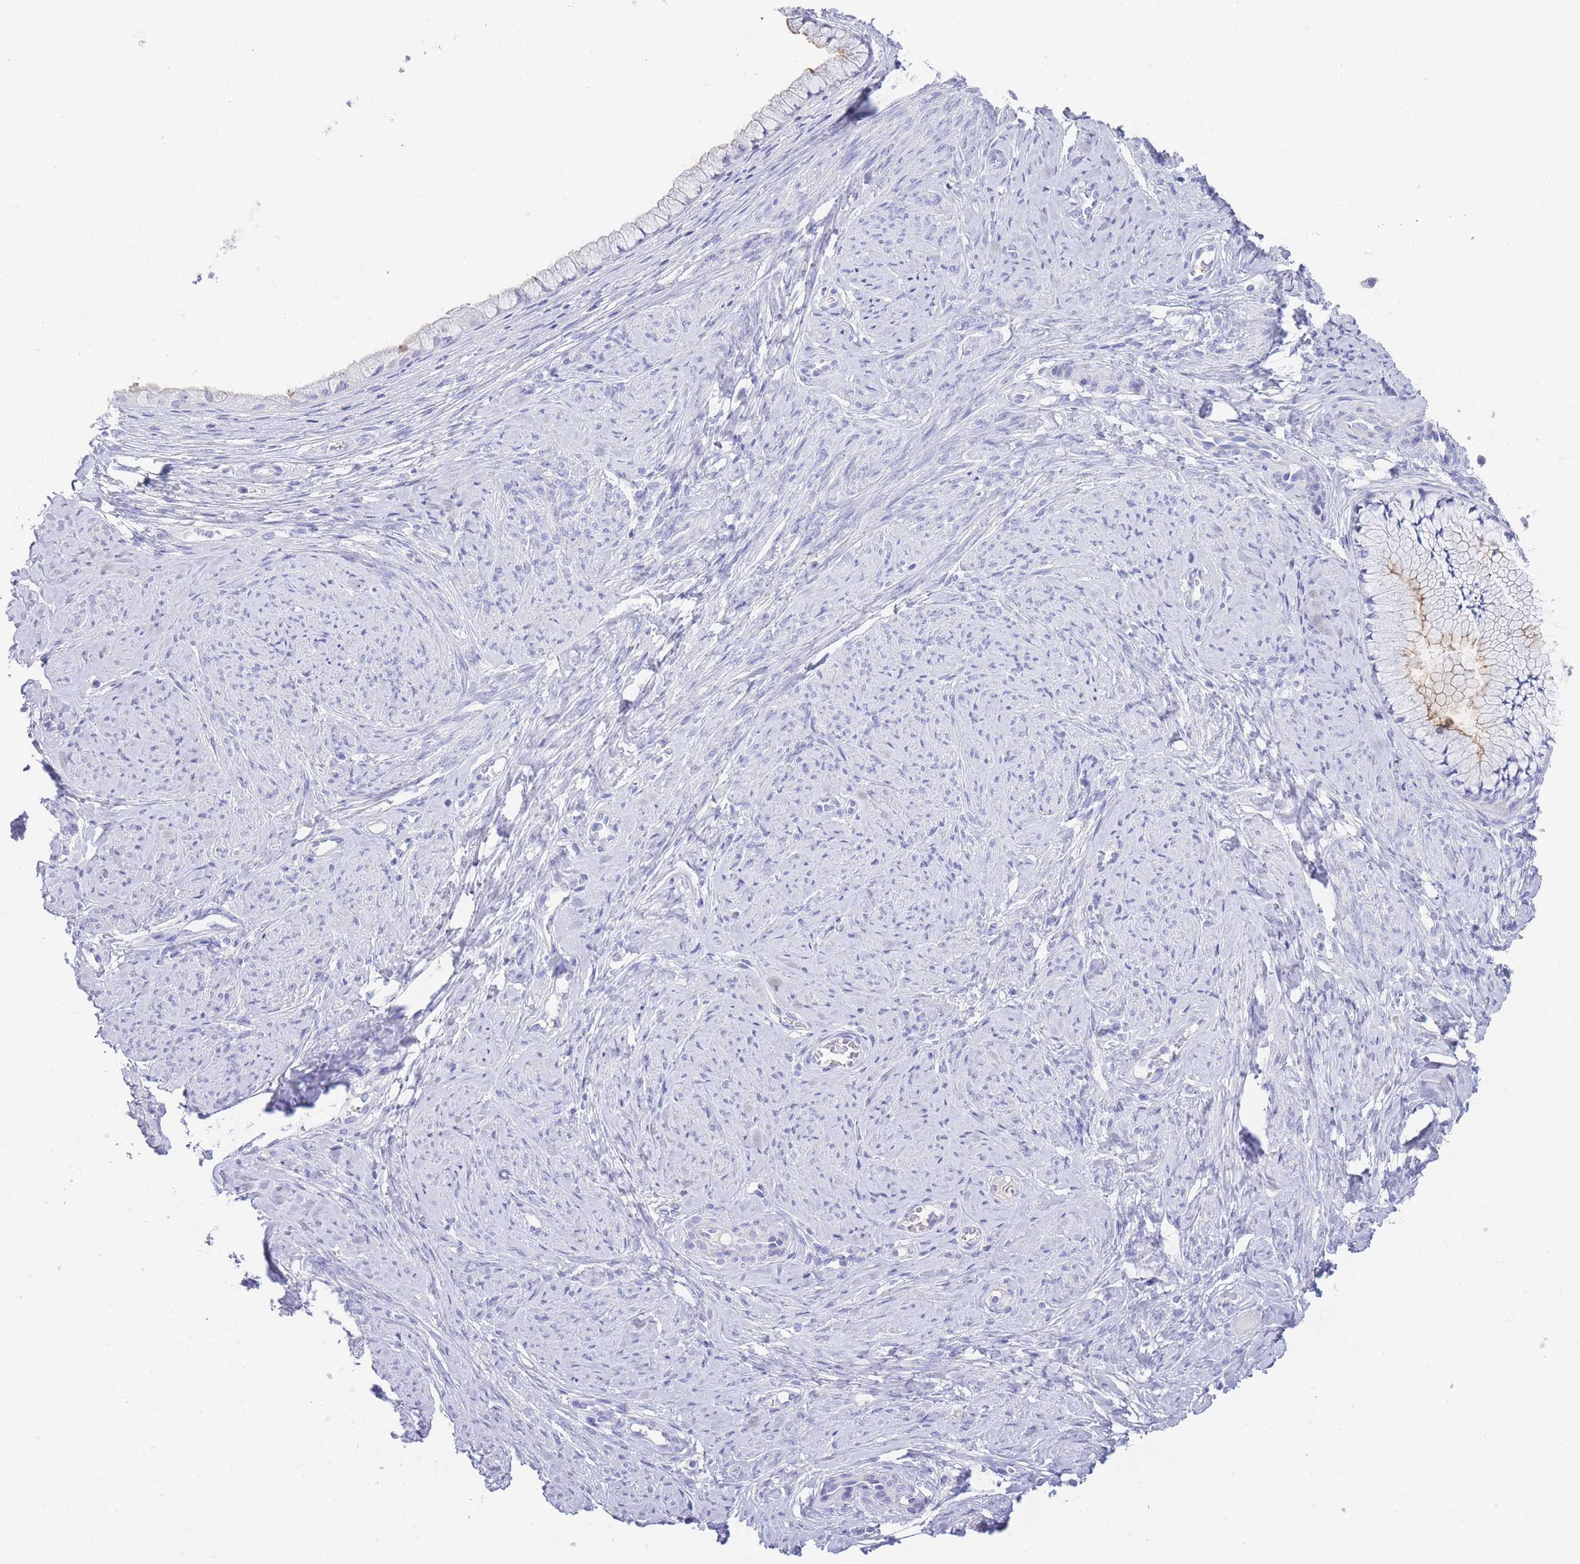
{"staining": {"intensity": "weak", "quantity": "<25%", "location": "cytoplasmic/membranous"}, "tissue": "cervix", "cell_type": "Glandular cells", "image_type": "normal", "snomed": [{"axis": "morphology", "description": "Normal tissue, NOS"}, {"axis": "topography", "description": "Cervix"}], "caption": "This is an IHC micrograph of benign human cervix. There is no expression in glandular cells.", "gene": "LRRC37A2", "patient": {"sex": "female", "age": 42}}